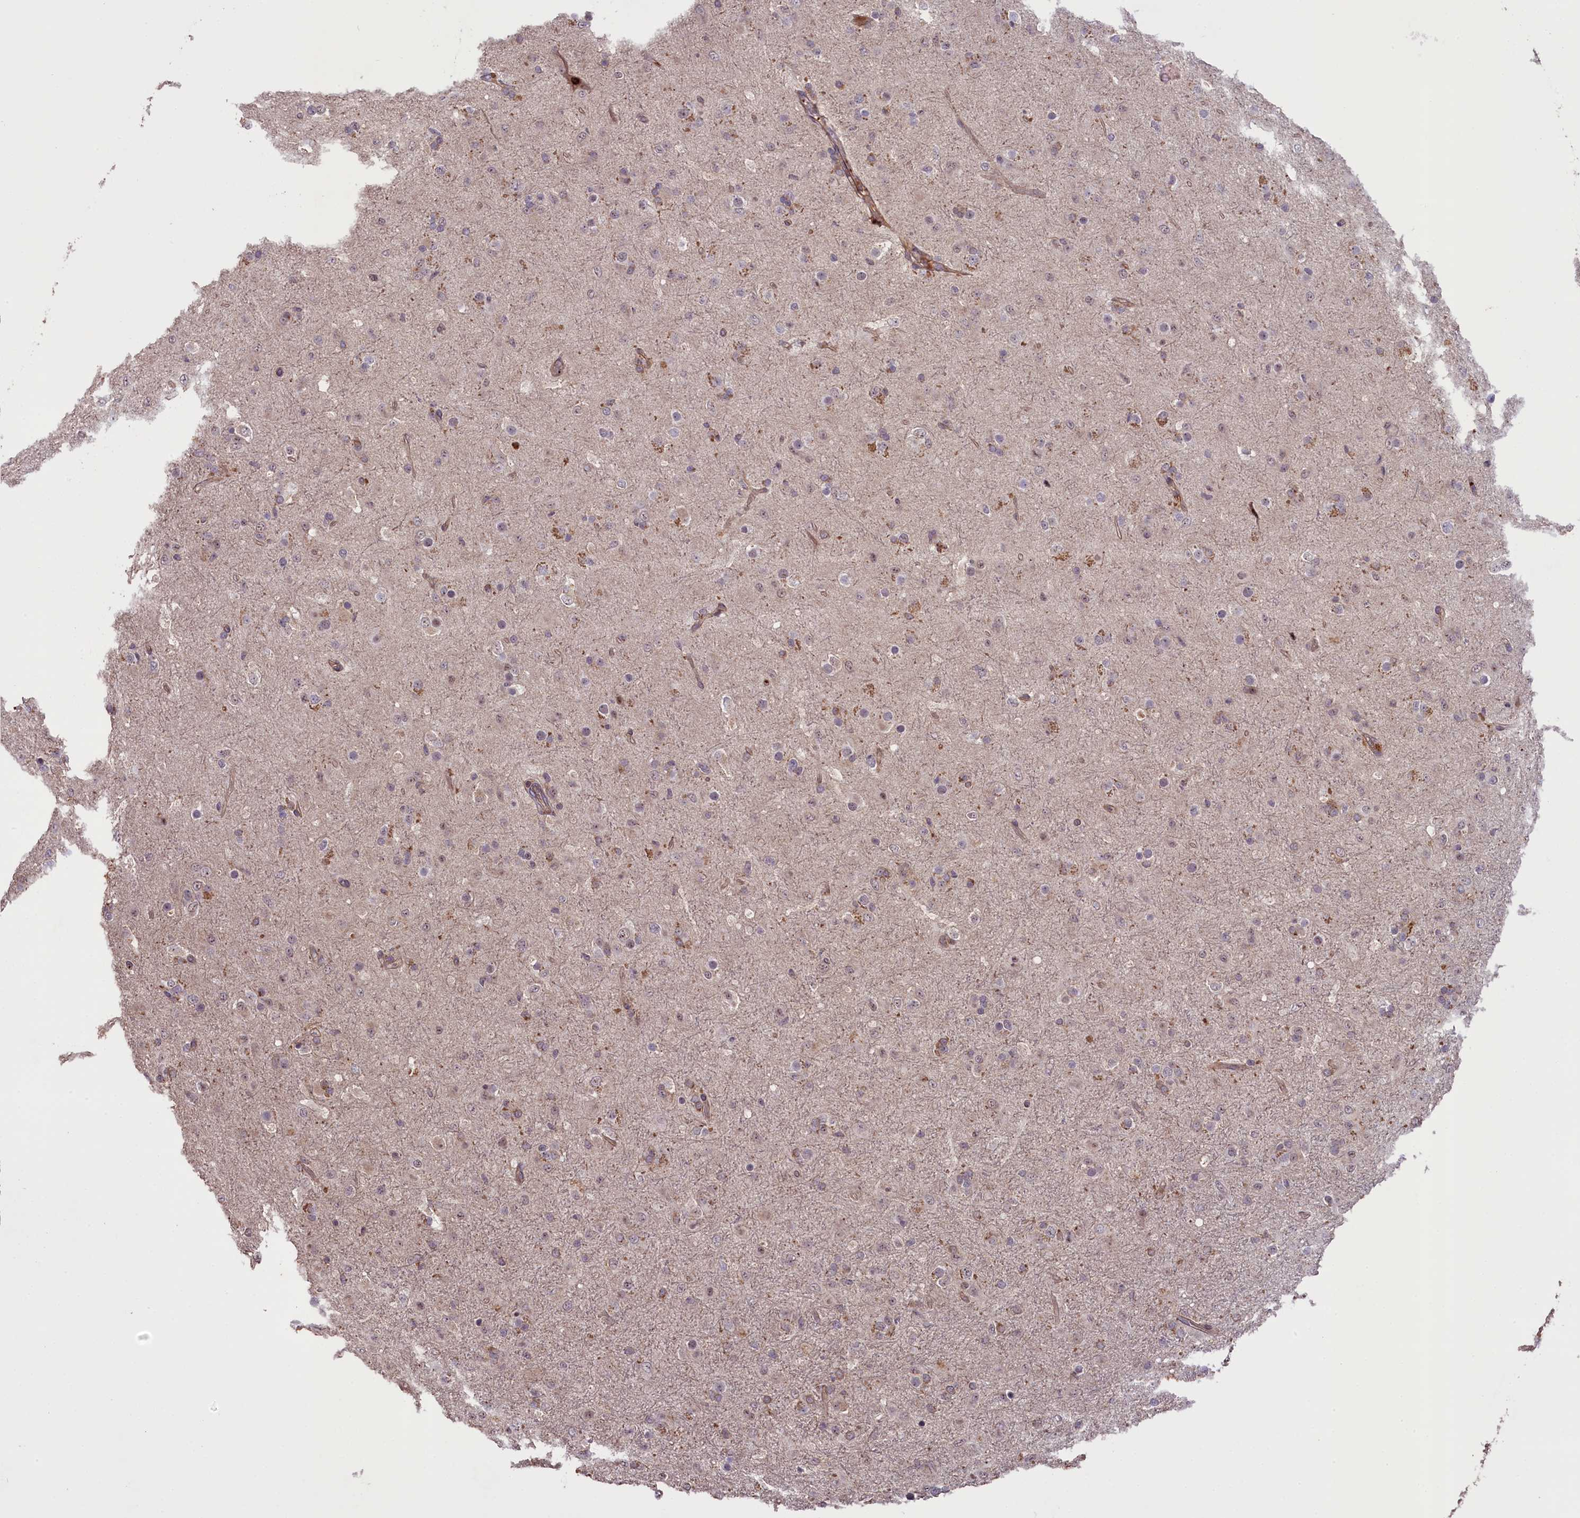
{"staining": {"intensity": "weak", "quantity": "<25%", "location": "cytoplasmic/membranous"}, "tissue": "glioma", "cell_type": "Tumor cells", "image_type": "cancer", "snomed": [{"axis": "morphology", "description": "Glioma, malignant, Low grade"}, {"axis": "topography", "description": "Brain"}], "caption": "Human malignant low-grade glioma stained for a protein using immunohistochemistry shows no staining in tumor cells.", "gene": "FUZ", "patient": {"sex": "male", "age": 65}}